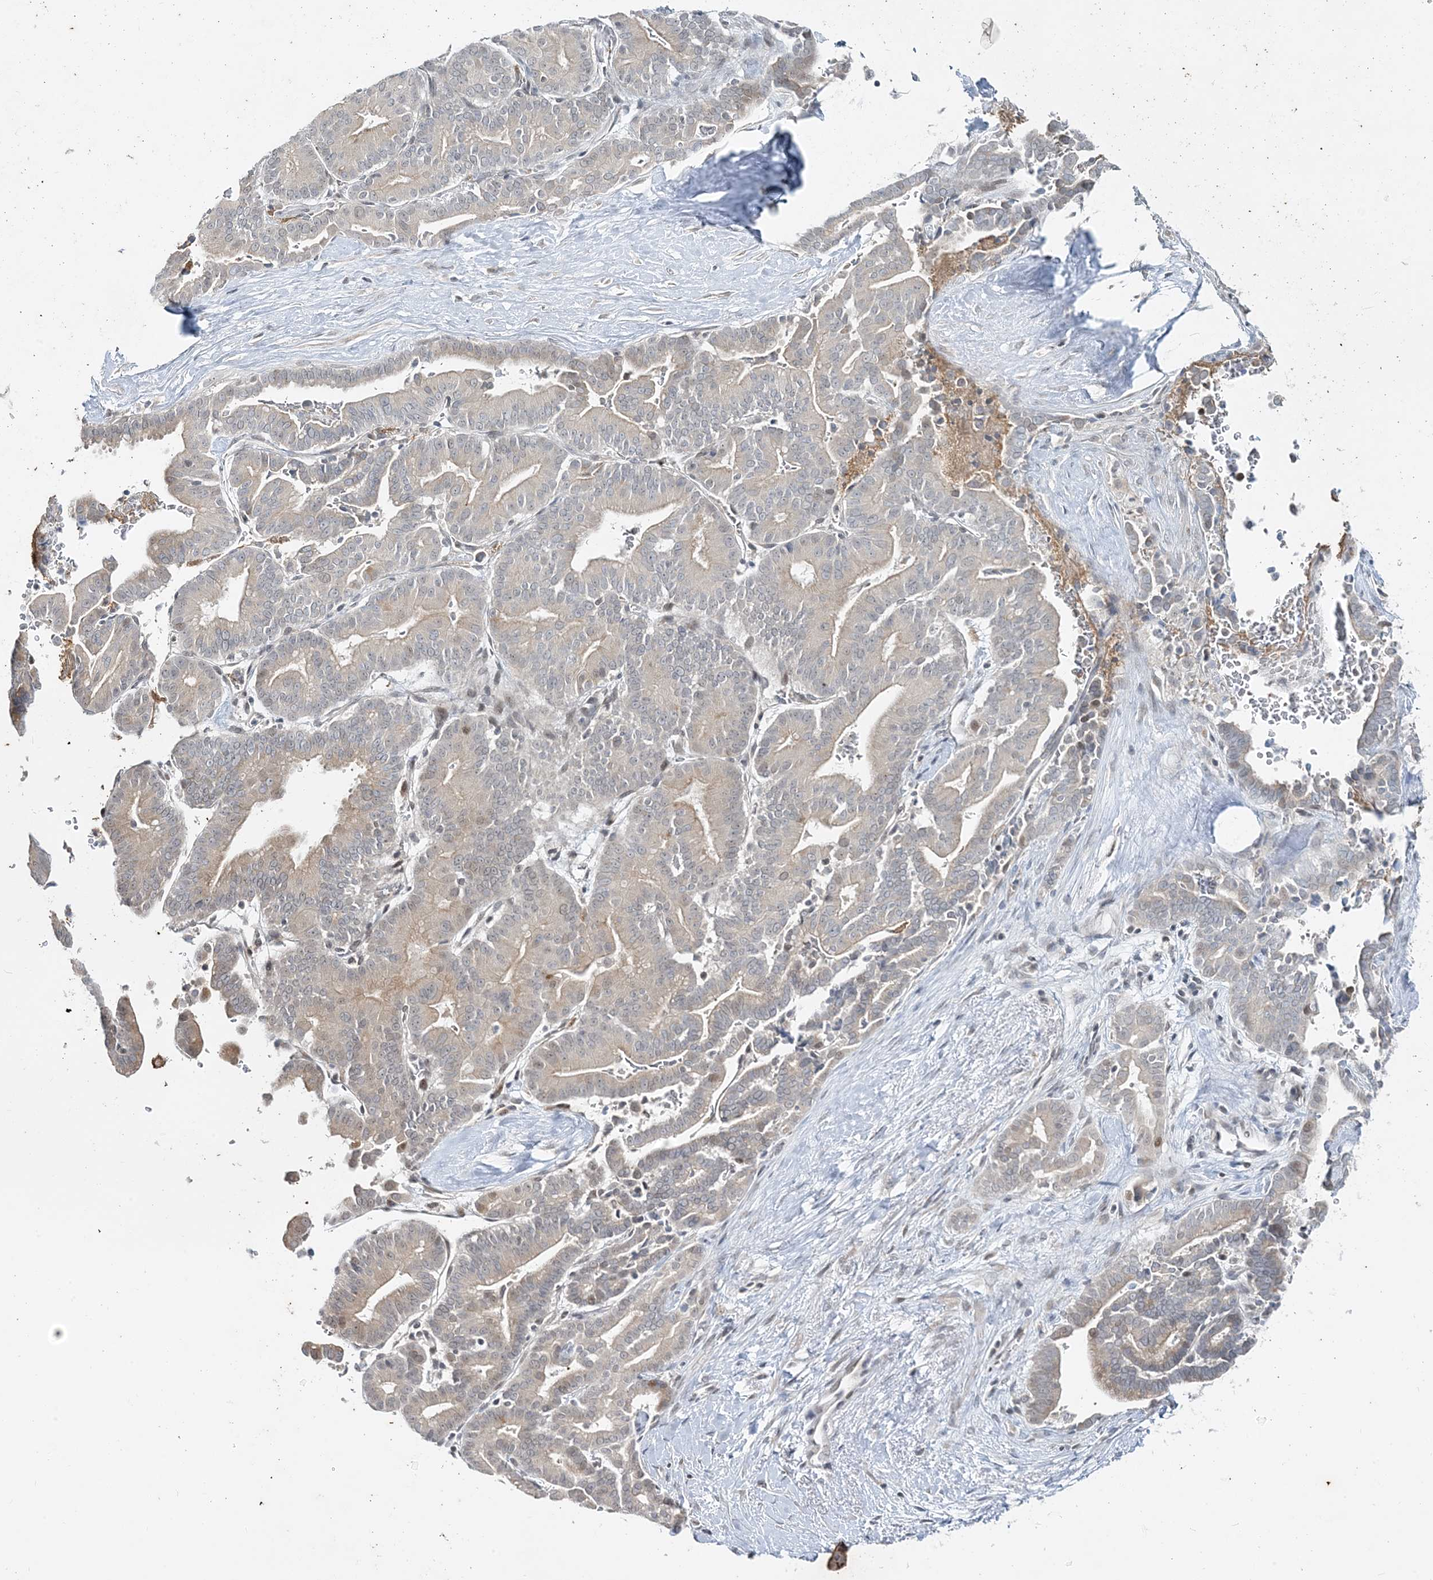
{"staining": {"intensity": "weak", "quantity": "<25%", "location": "cytoplasmic/membranous"}, "tissue": "liver cancer", "cell_type": "Tumor cells", "image_type": "cancer", "snomed": [{"axis": "morphology", "description": "Cholangiocarcinoma"}, {"axis": "topography", "description": "Liver"}], "caption": "DAB immunohistochemical staining of human cholangiocarcinoma (liver) shows no significant staining in tumor cells.", "gene": "LEXM", "patient": {"sex": "female", "age": 75}}